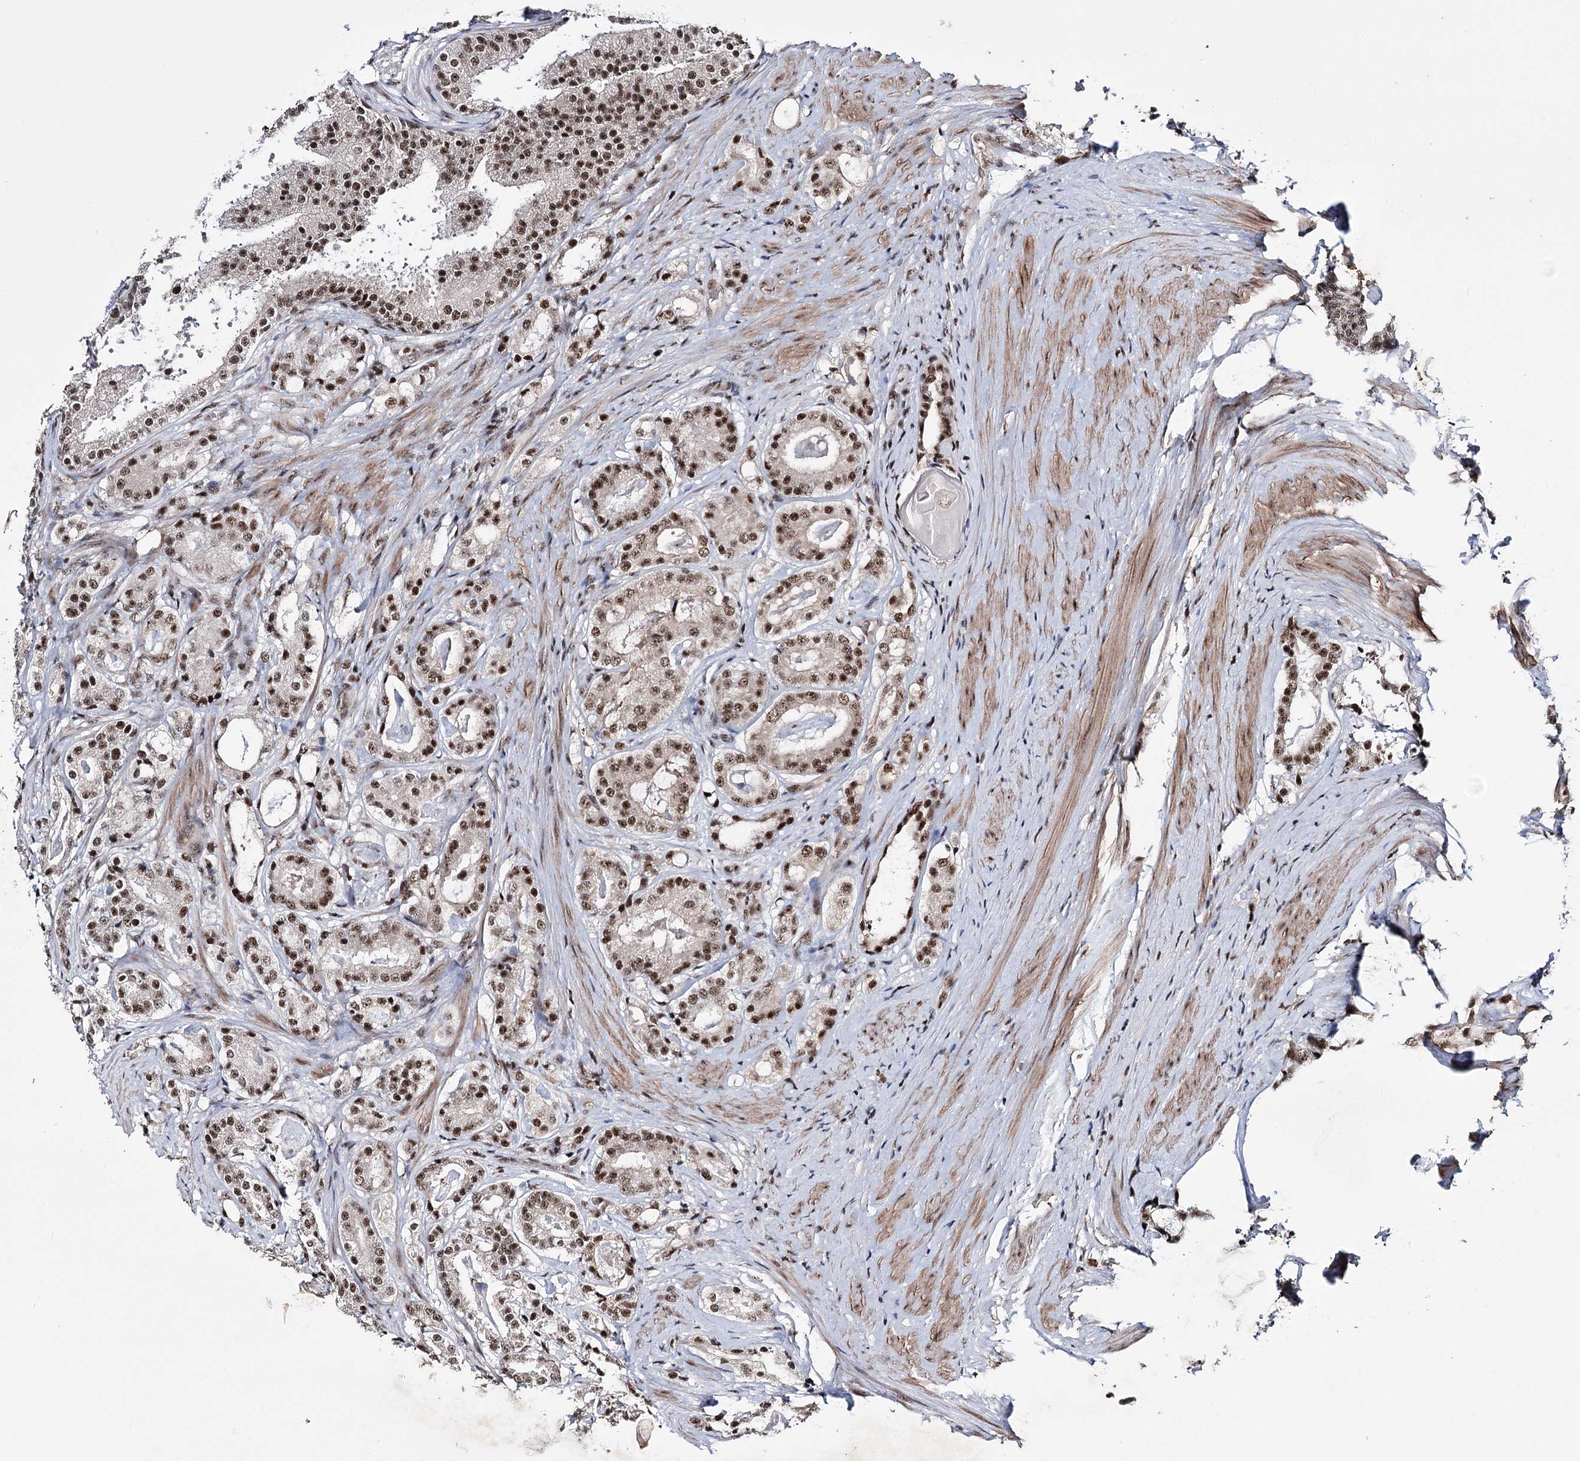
{"staining": {"intensity": "moderate", "quantity": ">75%", "location": "nuclear"}, "tissue": "prostate cancer", "cell_type": "Tumor cells", "image_type": "cancer", "snomed": [{"axis": "morphology", "description": "Adenocarcinoma, High grade"}, {"axis": "topography", "description": "Prostate"}], "caption": "Tumor cells display medium levels of moderate nuclear positivity in about >75% of cells in prostate cancer (high-grade adenocarcinoma).", "gene": "PRPF40A", "patient": {"sex": "male", "age": 63}}